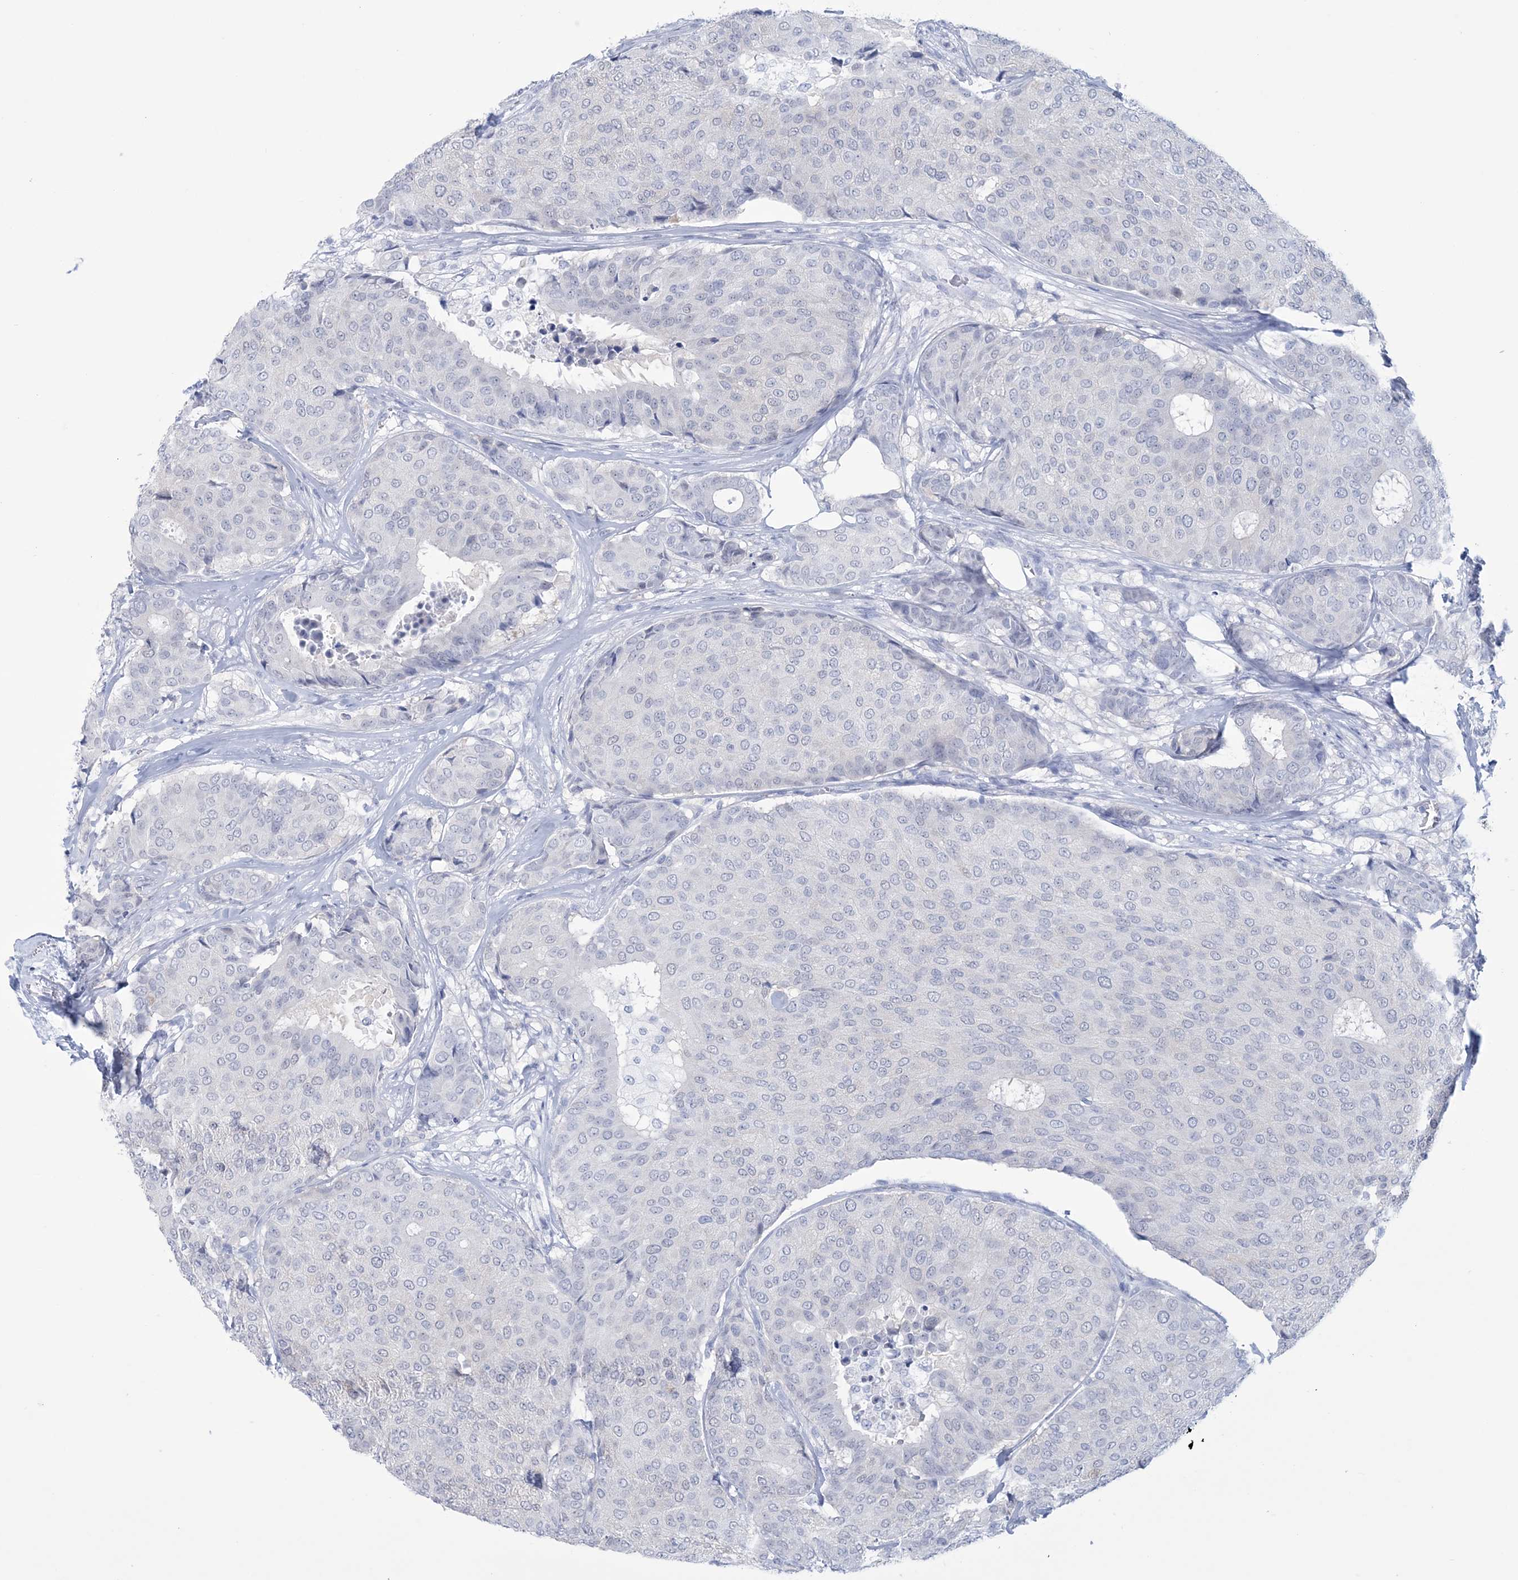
{"staining": {"intensity": "negative", "quantity": "none", "location": "none"}, "tissue": "breast cancer", "cell_type": "Tumor cells", "image_type": "cancer", "snomed": [{"axis": "morphology", "description": "Duct carcinoma"}, {"axis": "topography", "description": "Breast"}], "caption": "The immunohistochemistry (IHC) micrograph has no significant positivity in tumor cells of breast cancer tissue.", "gene": "DPCD", "patient": {"sex": "female", "age": 75}}